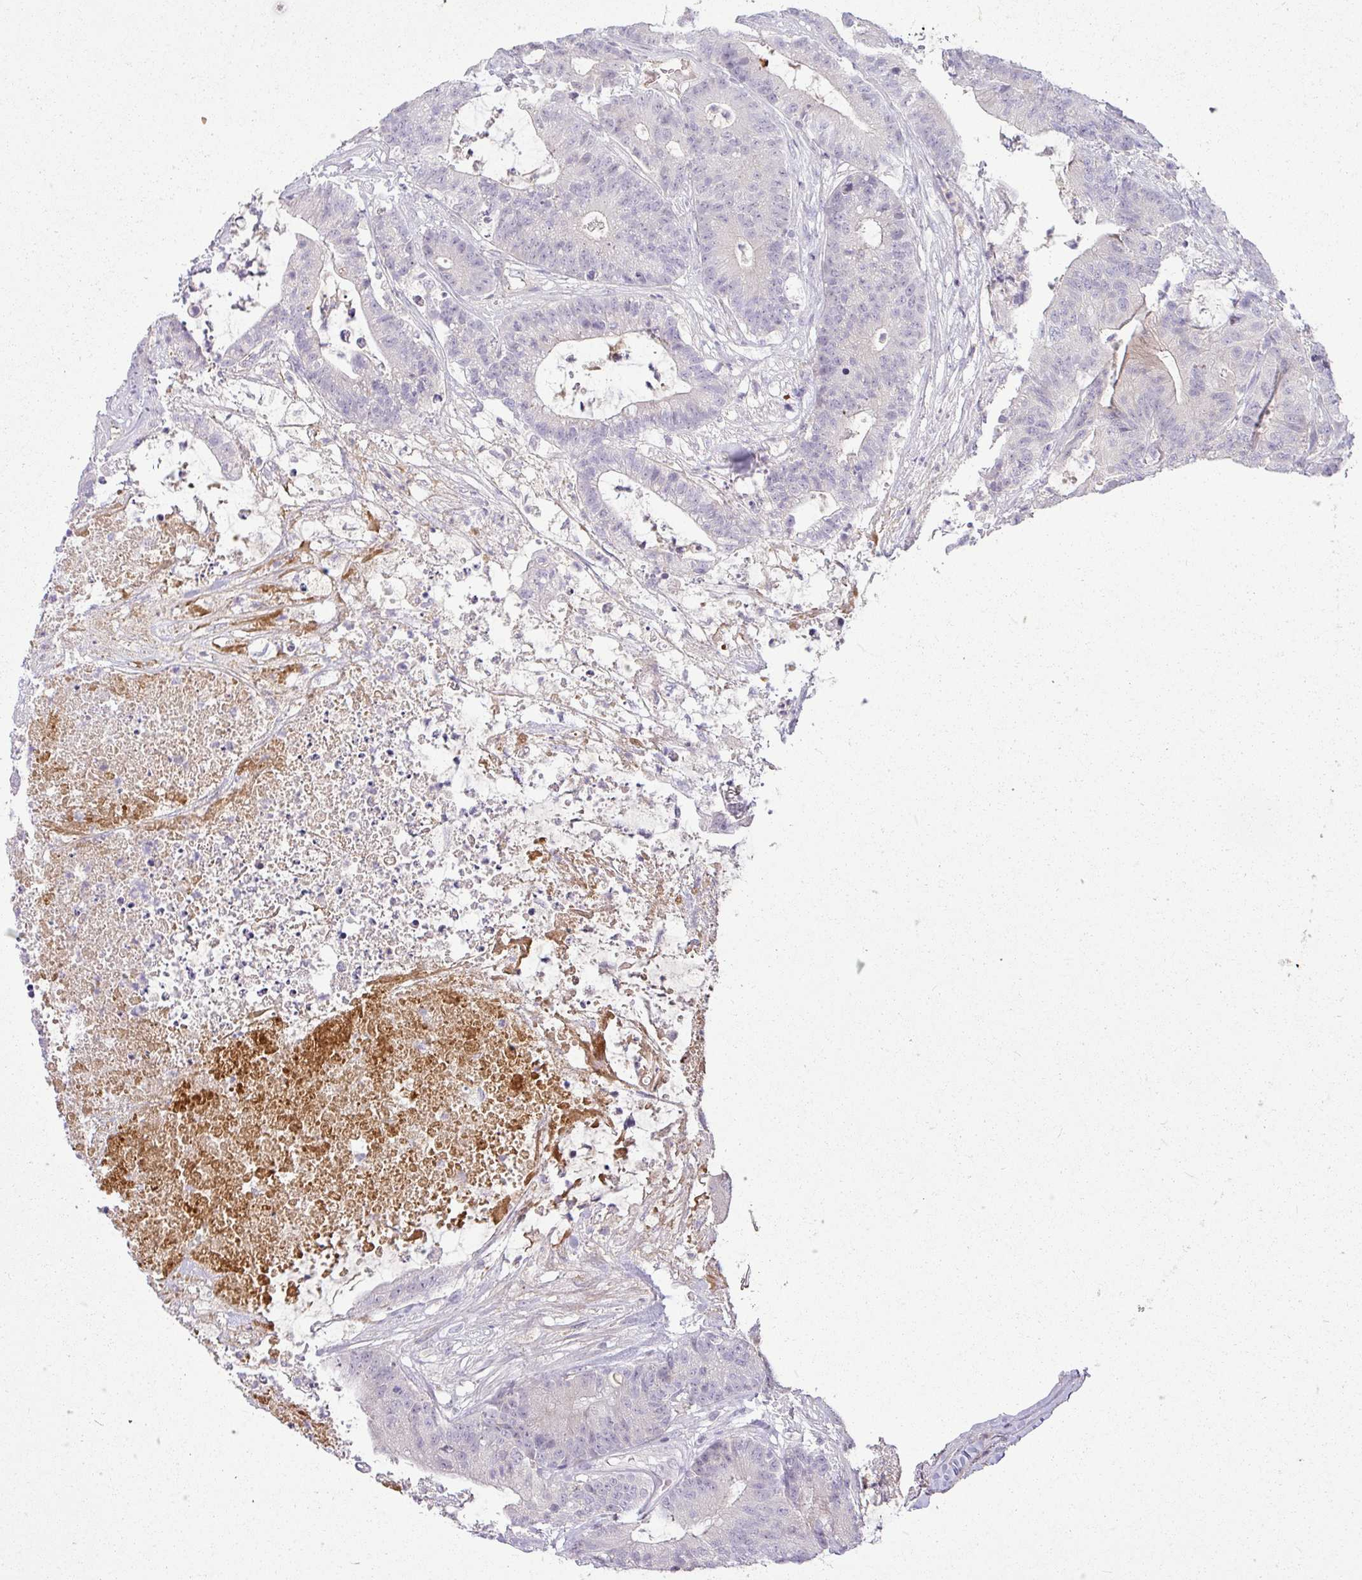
{"staining": {"intensity": "negative", "quantity": "none", "location": "none"}, "tissue": "colorectal cancer", "cell_type": "Tumor cells", "image_type": "cancer", "snomed": [{"axis": "morphology", "description": "Adenocarcinoma, NOS"}, {"axis": "topography", "description": "Colon"}], "caption": "High power microscopy photomicrograph of an immunohistochemistry histopathology image of colorectal cancer (adenocarcinoma), revealing no significant positivity in tumor cells.", "gene": "APOM", "patient": {"sex": "female", "age": 84}}